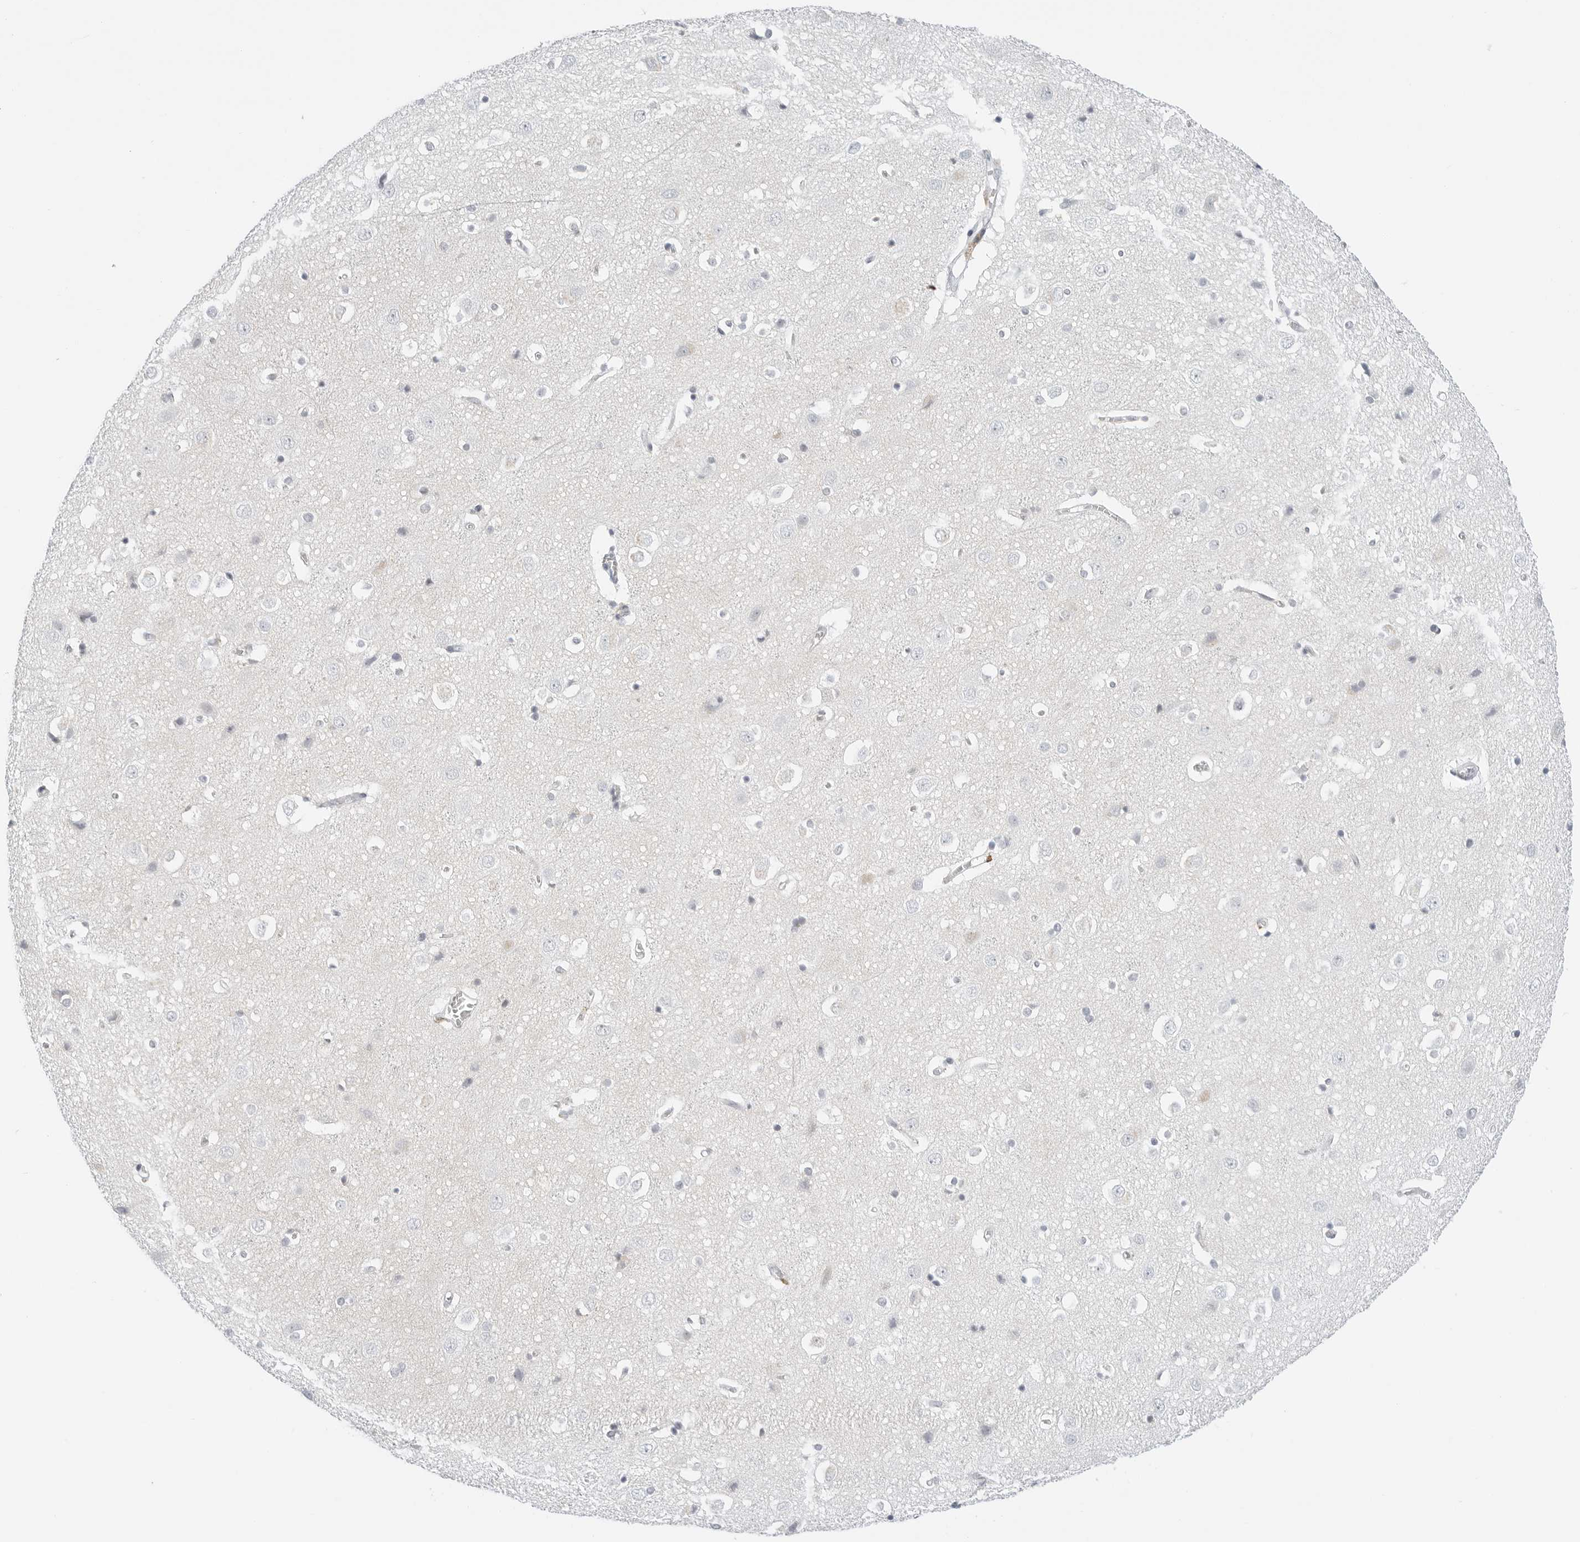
{"staining": {"intensity": "negative", "quantity": "none", "location": "none"}, "tissue": "cerebral cortex", "cell_type": "Endothelial cells", "image_type": "normal", "snomed": [{"axis": "morphology", "description": "Normal tissue, NOS"}, {"axis": "topography", "description": "Cerebral cortex"}], "caption": "This is an immunohistochemistry histopathology image of normal cerebral cortex. There is no positivity in endothelial cells.", "gene": "TSEN2", "patient": {"sex": "male", "age": 54}}